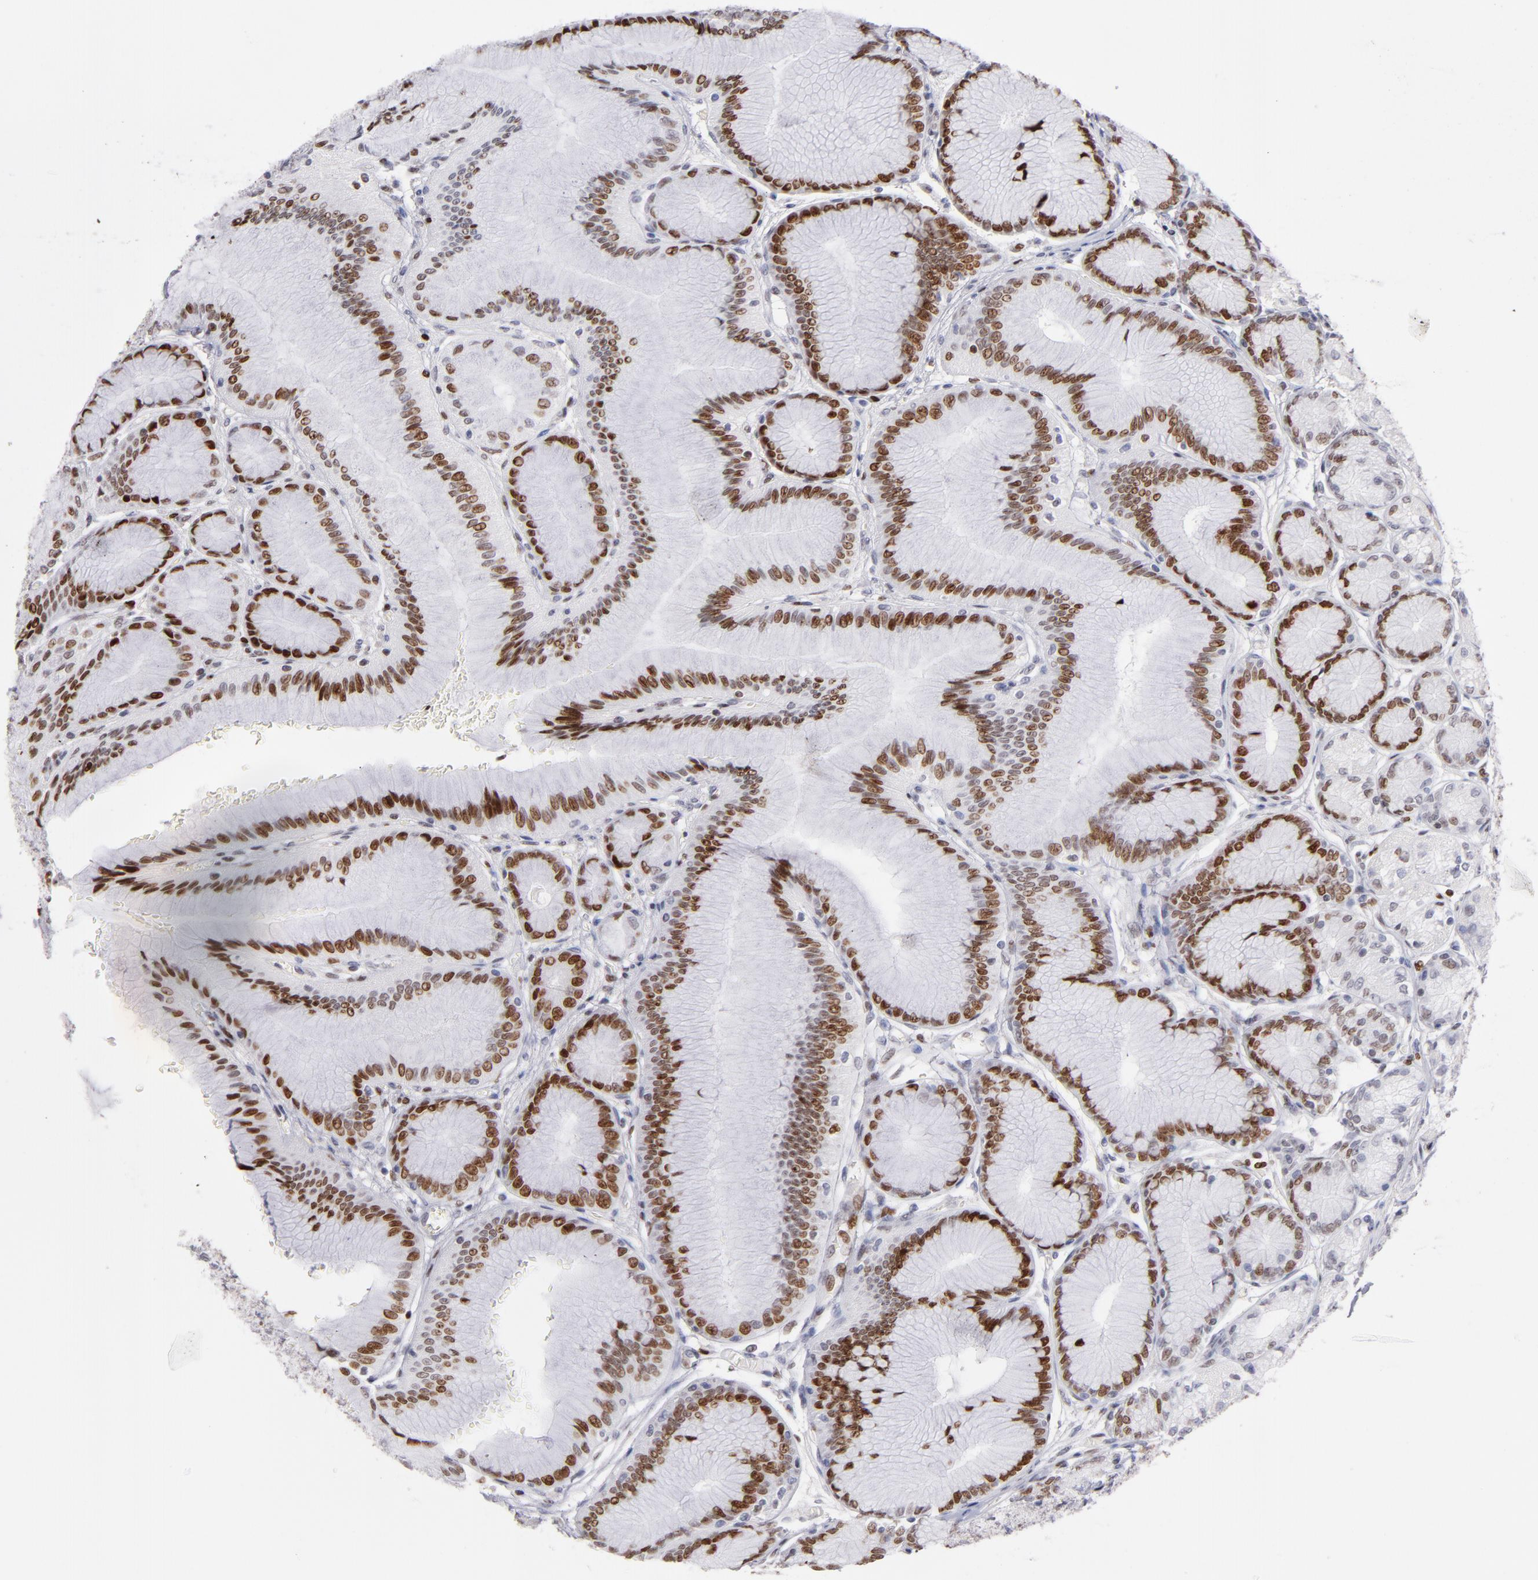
{"staining": {"intensity": "strong", "quantity": "25%-75%", "location": "nuclear"}, "tissue": "stomach", "cell_type": "Glandular cells", "image_type": "normal", "snomed": [{"axis": "morphology", "description": "Normal tissue, NOS"}, {"axis": "morphology", "description": "Adenocarcinoma, NOS"}, {"axis": "topography", "description": "Stomach"}, {"axis": "topography", "description": "Stomach, lower"}], "caption": "Immunohistochemistry (IHC) (DAB (3,3'-diaminobenzidine)) staining of normal stomach exhibits strong nuclear protein positivity in about 25%-75% of glandular cells. (DAB IHC with brightfield microscopy, high magnification).", "gene": "POLA1", "patient": {"sex": "female", "age": 65}}